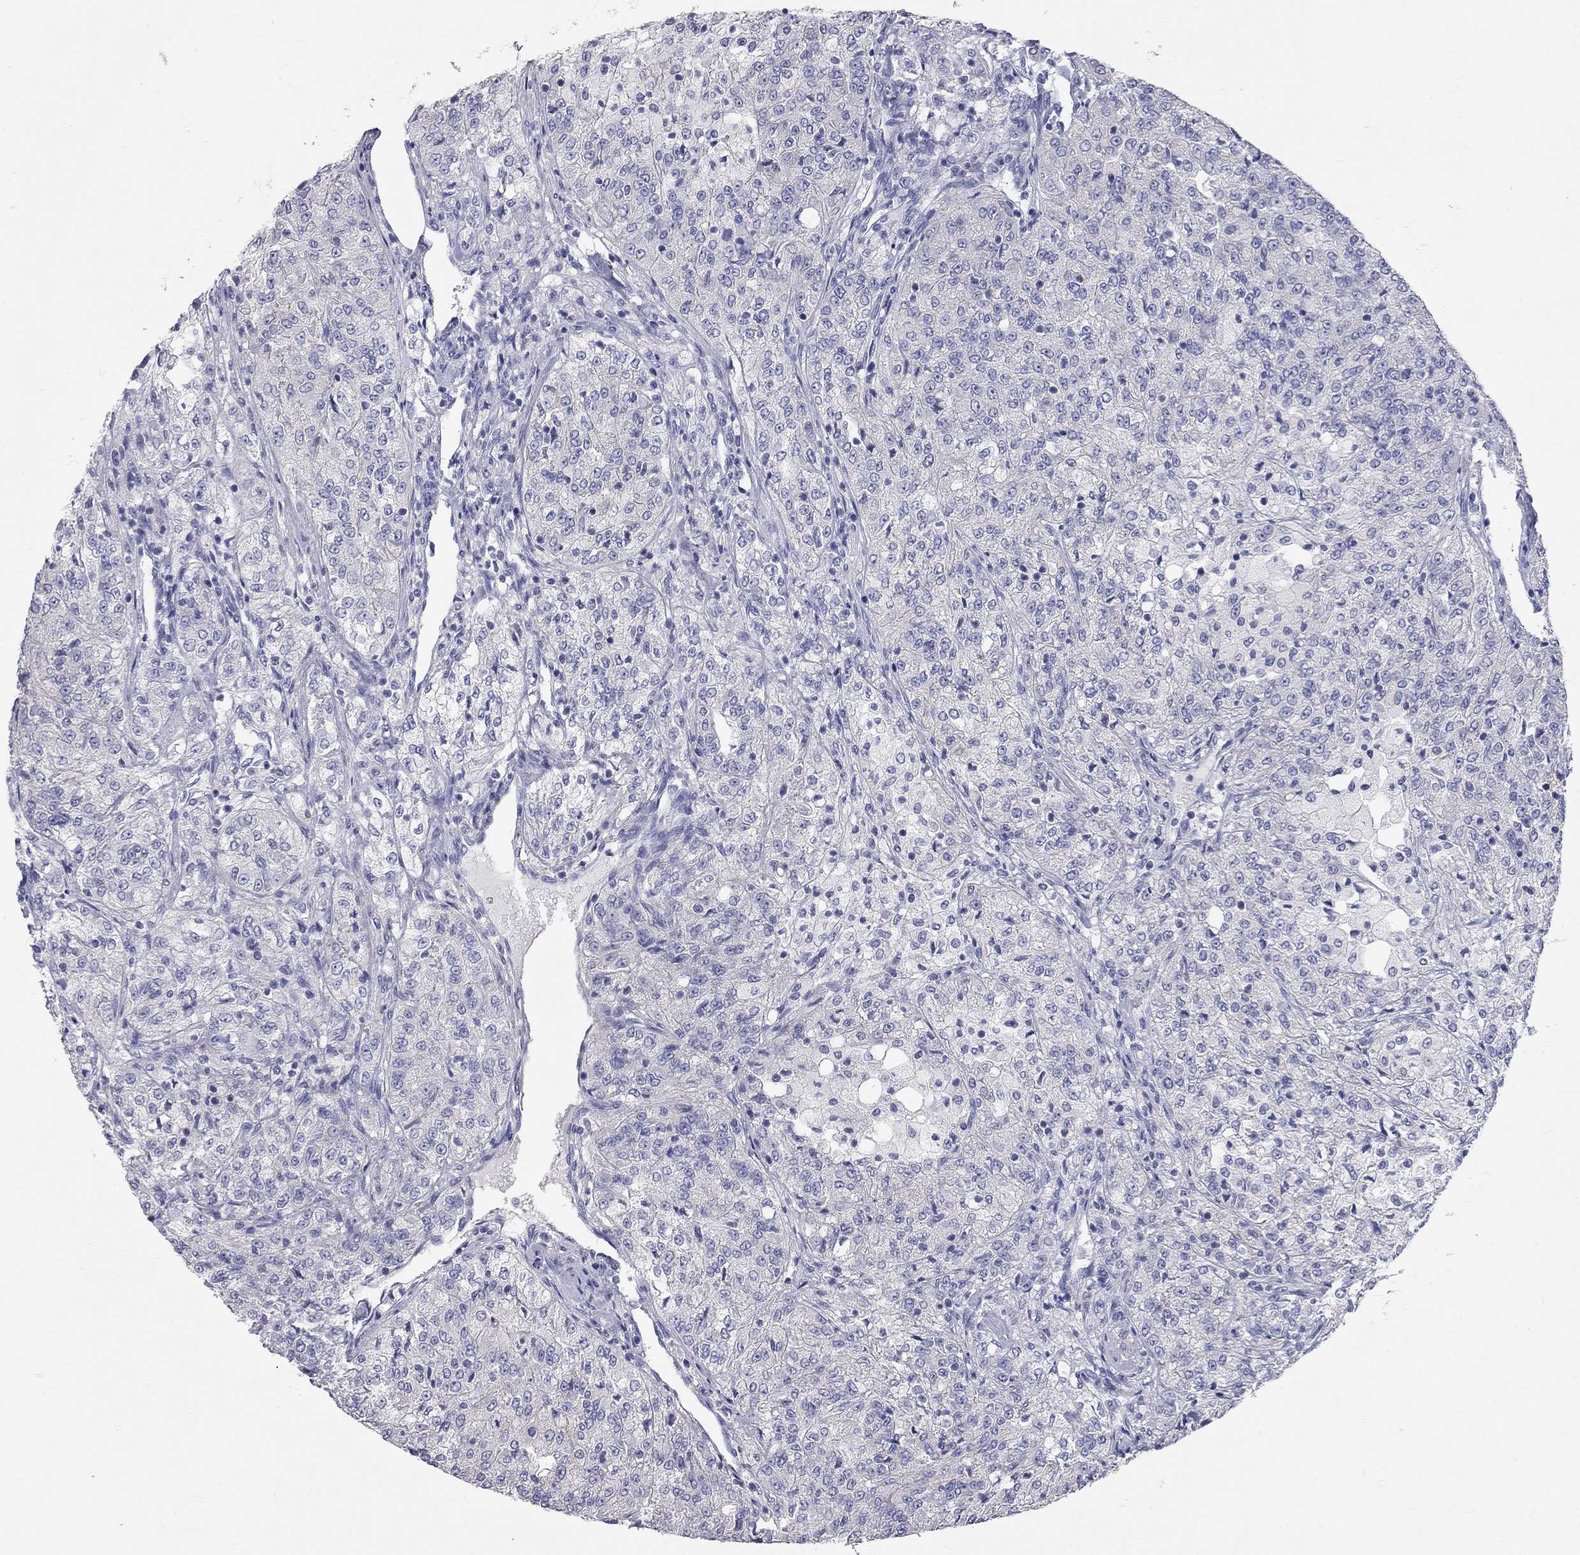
{"staining": {"intensity": "negative", "quantity": "none", "location": "none"}, "tissue": "renal cancer", "cell_type": "Tumor cells", "image_type": "cancer", "snomed": [{"axis": "morphology", "description": "Adenocarcinoma, NOS"}, {"axis": "topography", "description": "Kidney"}], "caption": "This is an immunohistochemistry photomicrograph of renal adenocarcinoma. There is no positivity in tumor cells.", "gene": "CFAP161", "patient": {"sex": "female", "age": 63}}